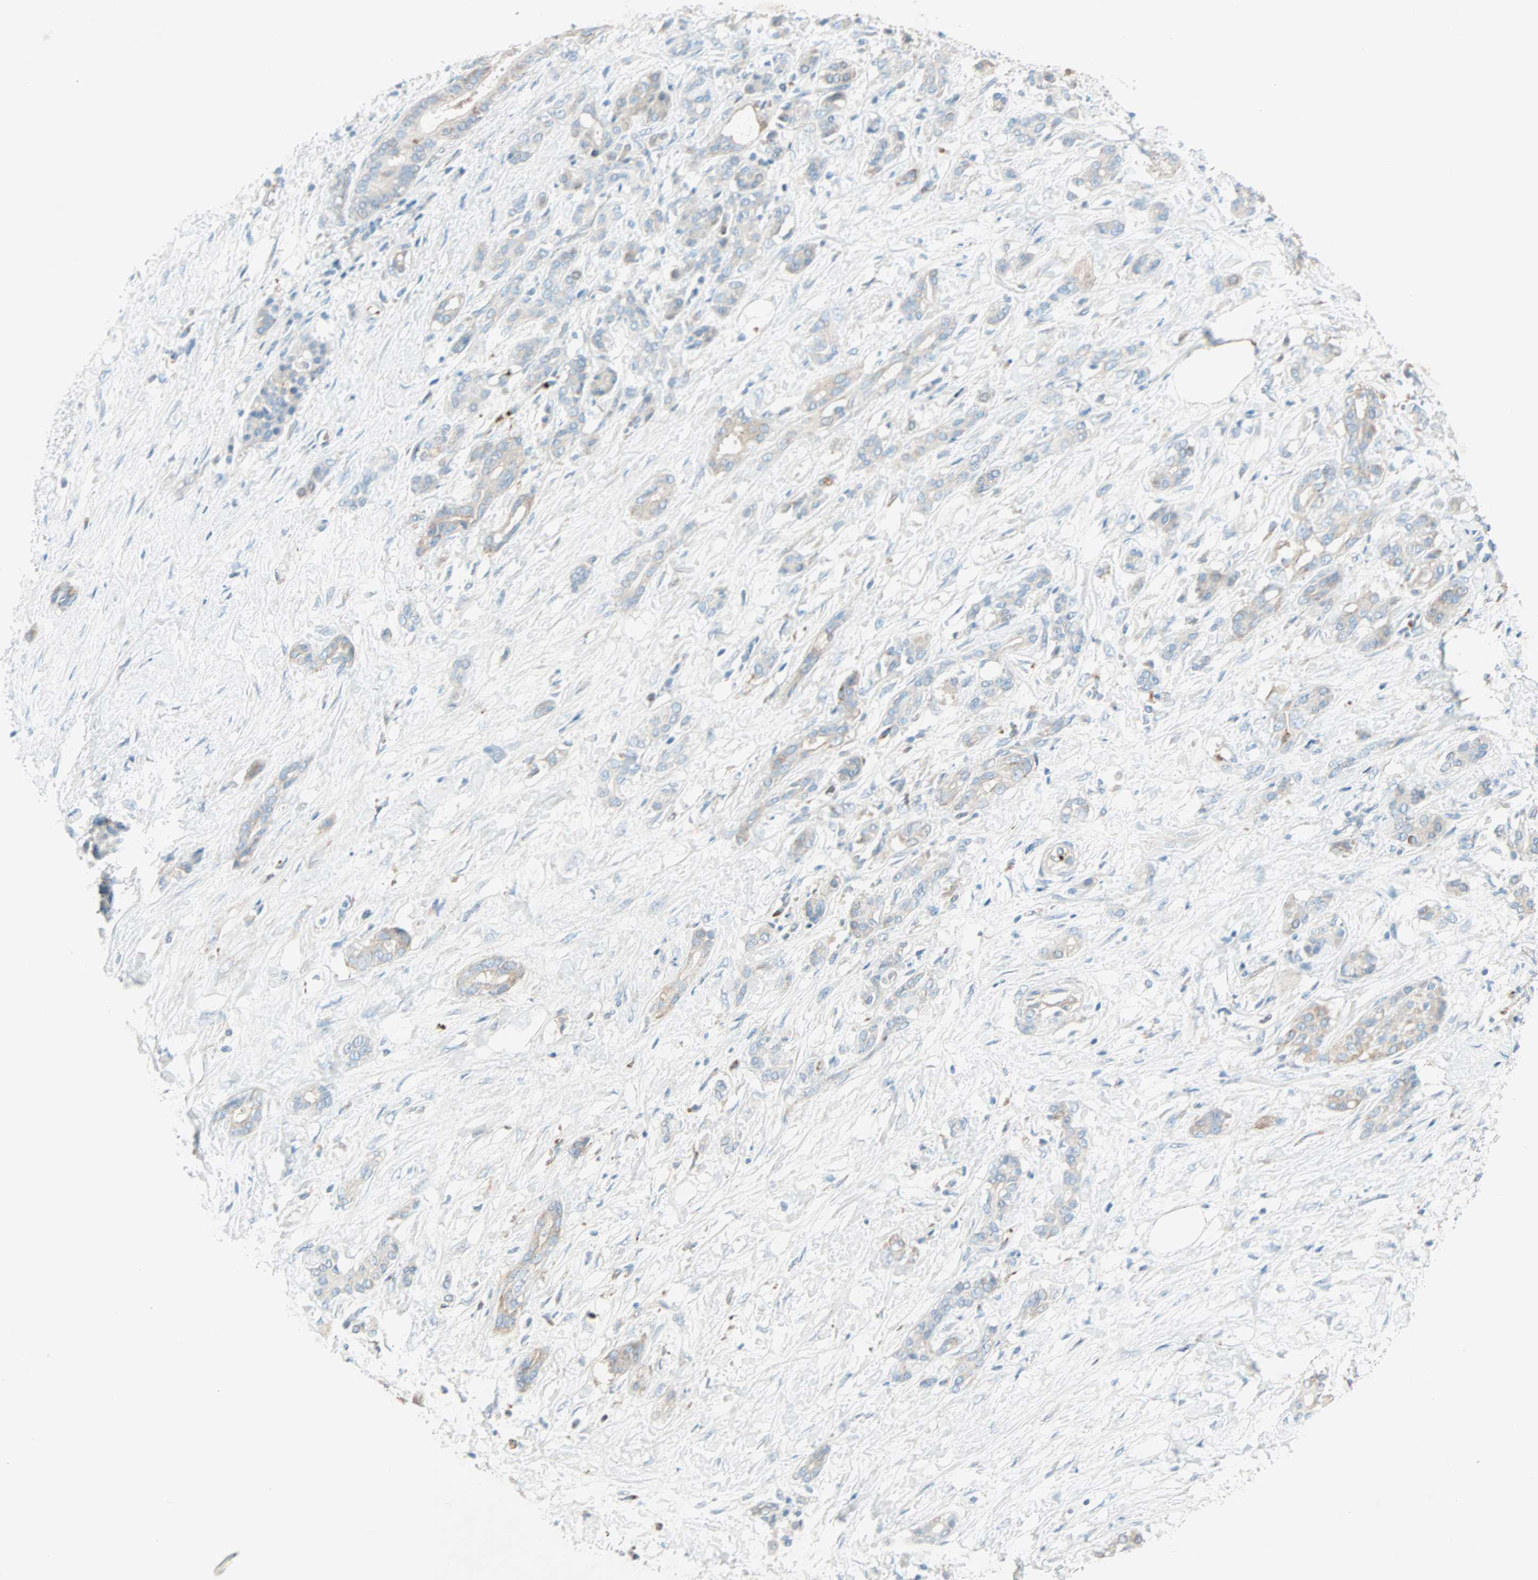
{"staining": {"intensity": "weak", "quantity": ">75%", "location": "cytoplasmic/membranous"}, "tissue": "pancreatic cancer", "cell_type": "Tumor cells", "image_type": "cancer", "snomed": [{"axis": "morphology", "description": "Adenocarcinoma, NOS"}, {"axis": "topography", "description": "Pancreas"}], "caption": "High-magnification brightfield microscopy of pancreatic cancer stained with DAB (brown) and counterstained with hematoxylin (blue). tumor cells exhibit weak cytoplasmic/membranous expression is identified in approximately>75% of cells.", "gene": "LY6G6F", "patient": {"sex": "male", "age": 41}}